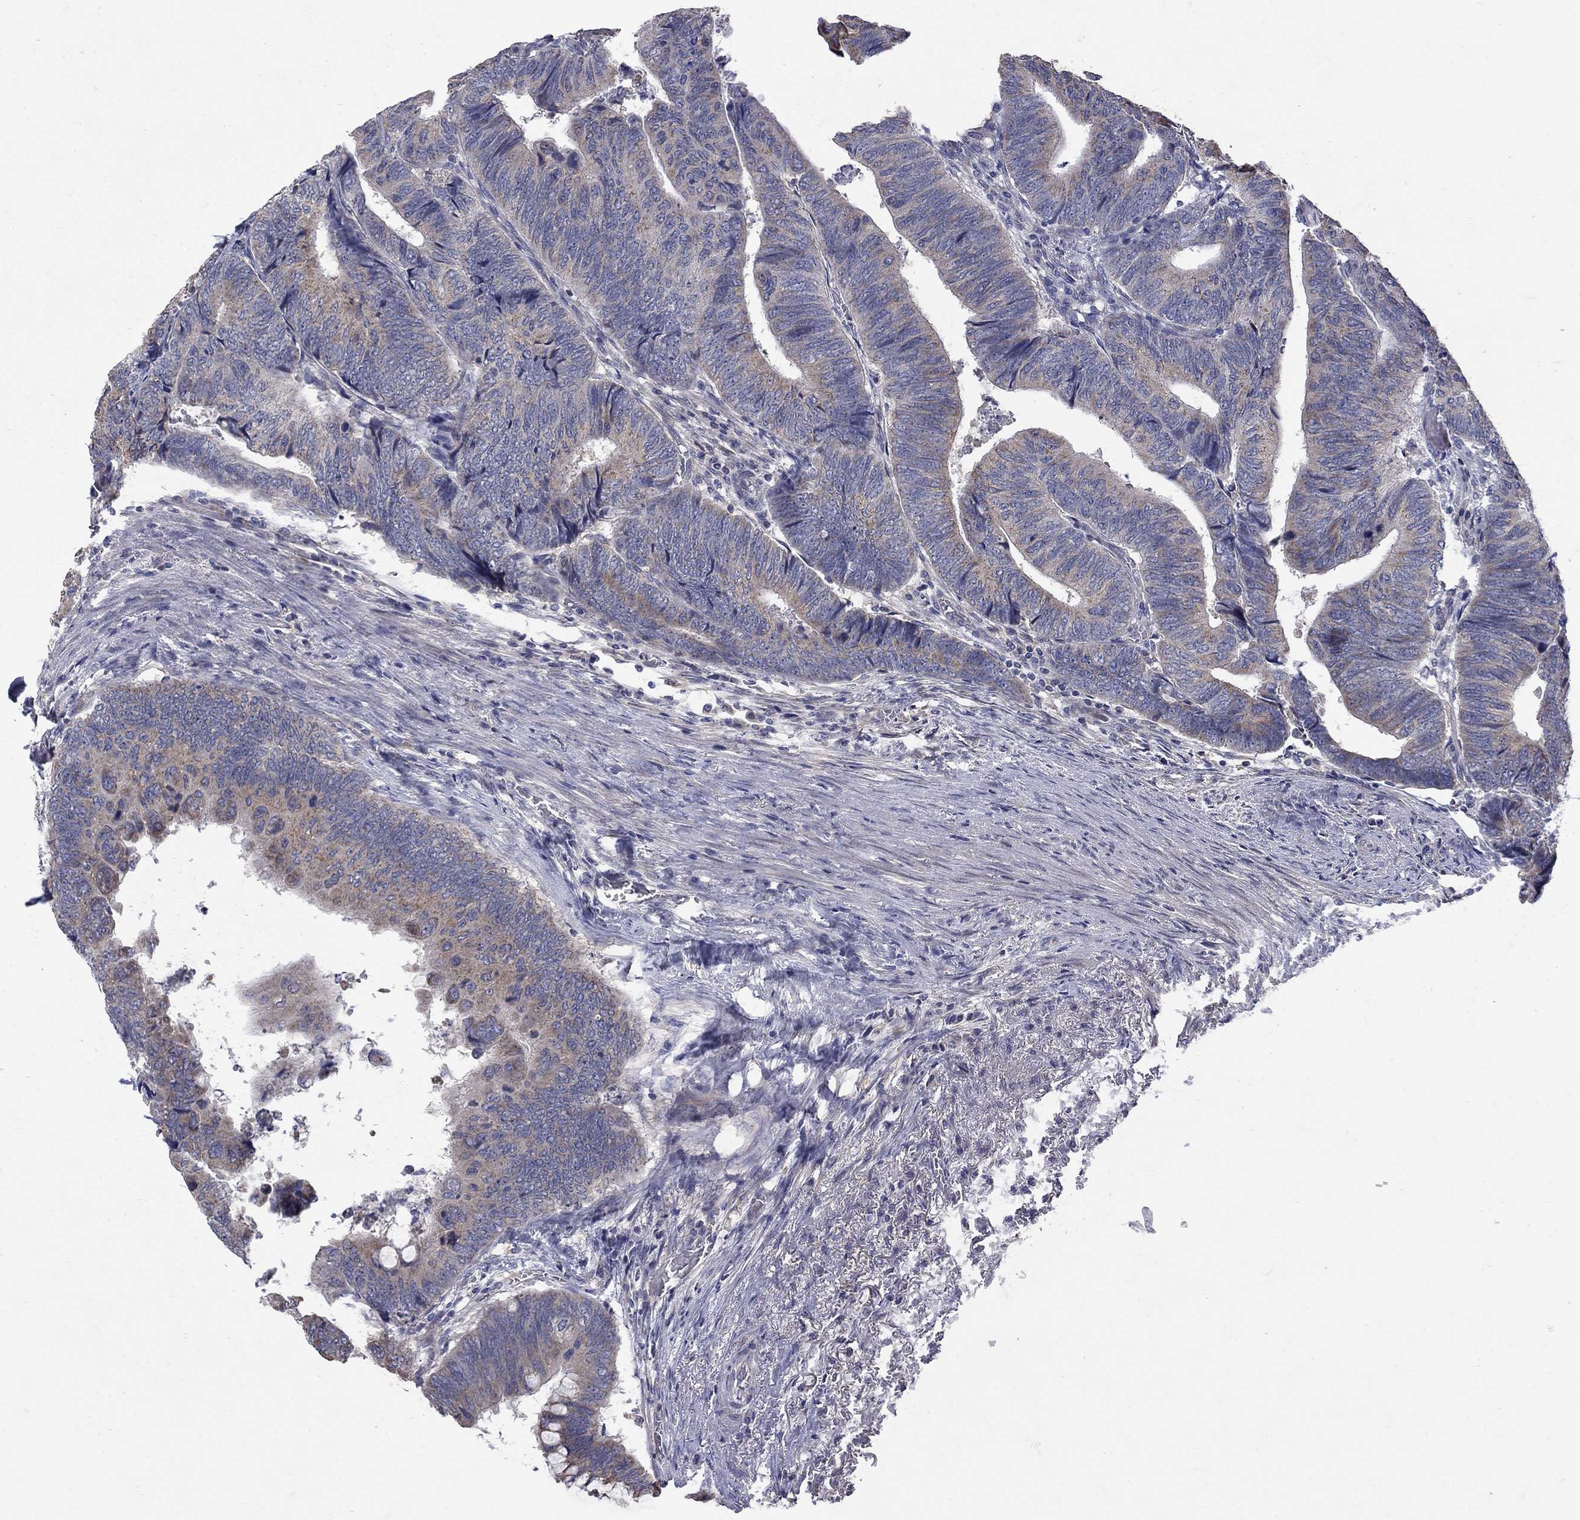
{"staining": {"intensity": "weak", "quantity": "25%-75%", "location": "cytoplasmic/membranous"}, "tissue": "colorectal cancer", "cell_type": "Tumor cells", "image_type": "cancer", "snomed": [{"axis": "morphology", "description": "Normal tissue, NOS"}, {"axis": "morphology", "description": "Adenocarcinoma, NOS"}, {"axis": "topography", "description": "Rectum"}, {"axis": "topography", "description": "Peripheral nerve tissue"}], "caption": "DAB (3,3'-diaminobenzidine) immunohistochemical staining of human adenocarcinoma (colorectal) demonstrates weak cytoplasmic/membranous protein positivity in about 25%-75% of tumor cells. The protein of interest is stained brown, and the nuclei are stained in blue (DAB IHC with brightfield microscopy, high magnification).", "gene": "SH2B1", "patient": {"sex": "male", "age": 92}}